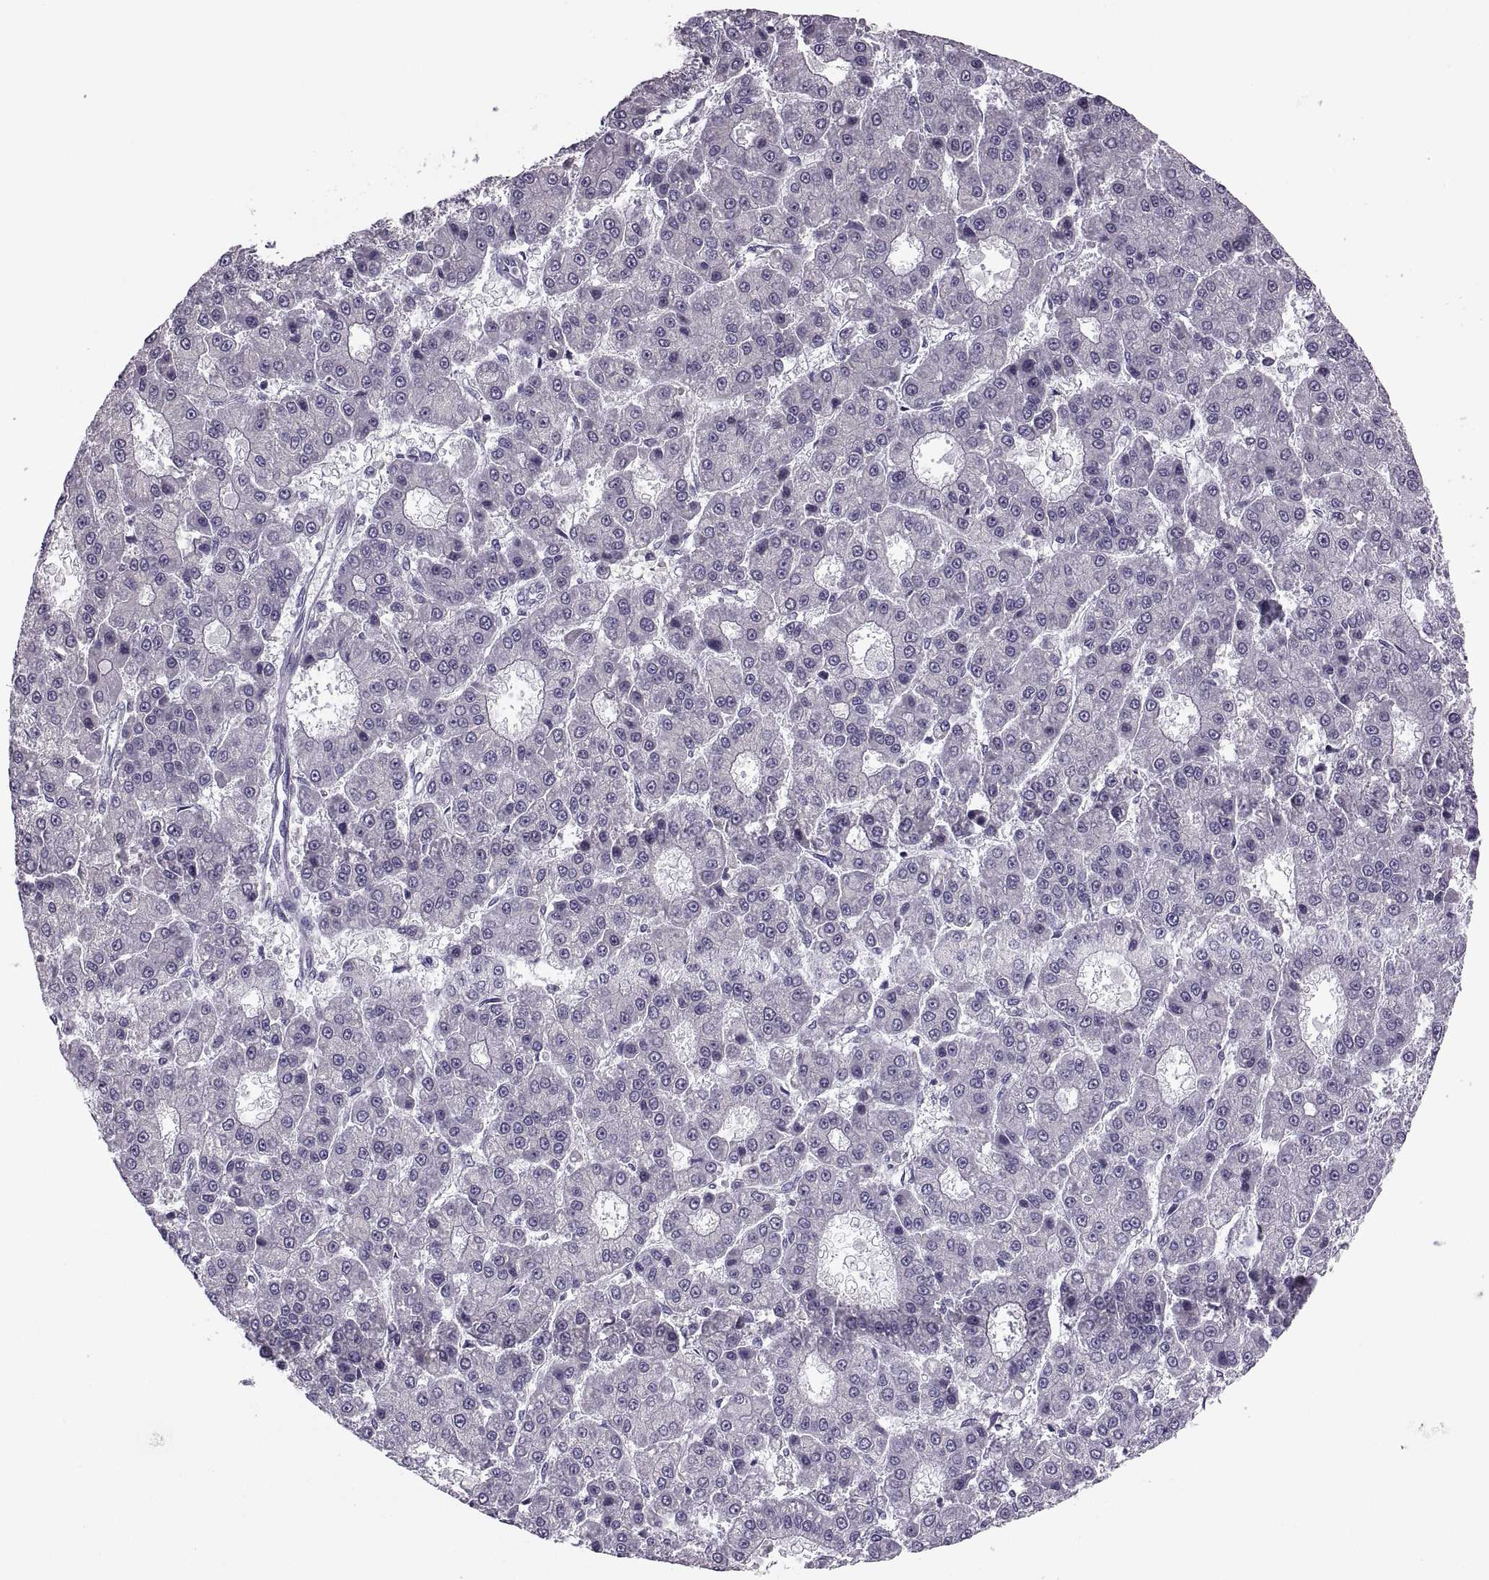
{"staining": {"intensity": "negative", "quantity": "none", "location": "none"}, "tissue": "liver cancer", "cell_type": "Tumor cells", "image_type": "cancer", "snomed": [{"axis": "morphology", "description": "Carcinoma, Hepatocellular, NOS"}, {"axis": "topography", "description": "Liver"}], "caption": "Immunohistochemistry image of neoplastic tissue: human liver cancer (hepatocellular carcinoma) stained with DAB demonstrates no significant protein expression in tumor cells.", "gene": "LETM2", "patient": {"sex": "male", "age": 70}}